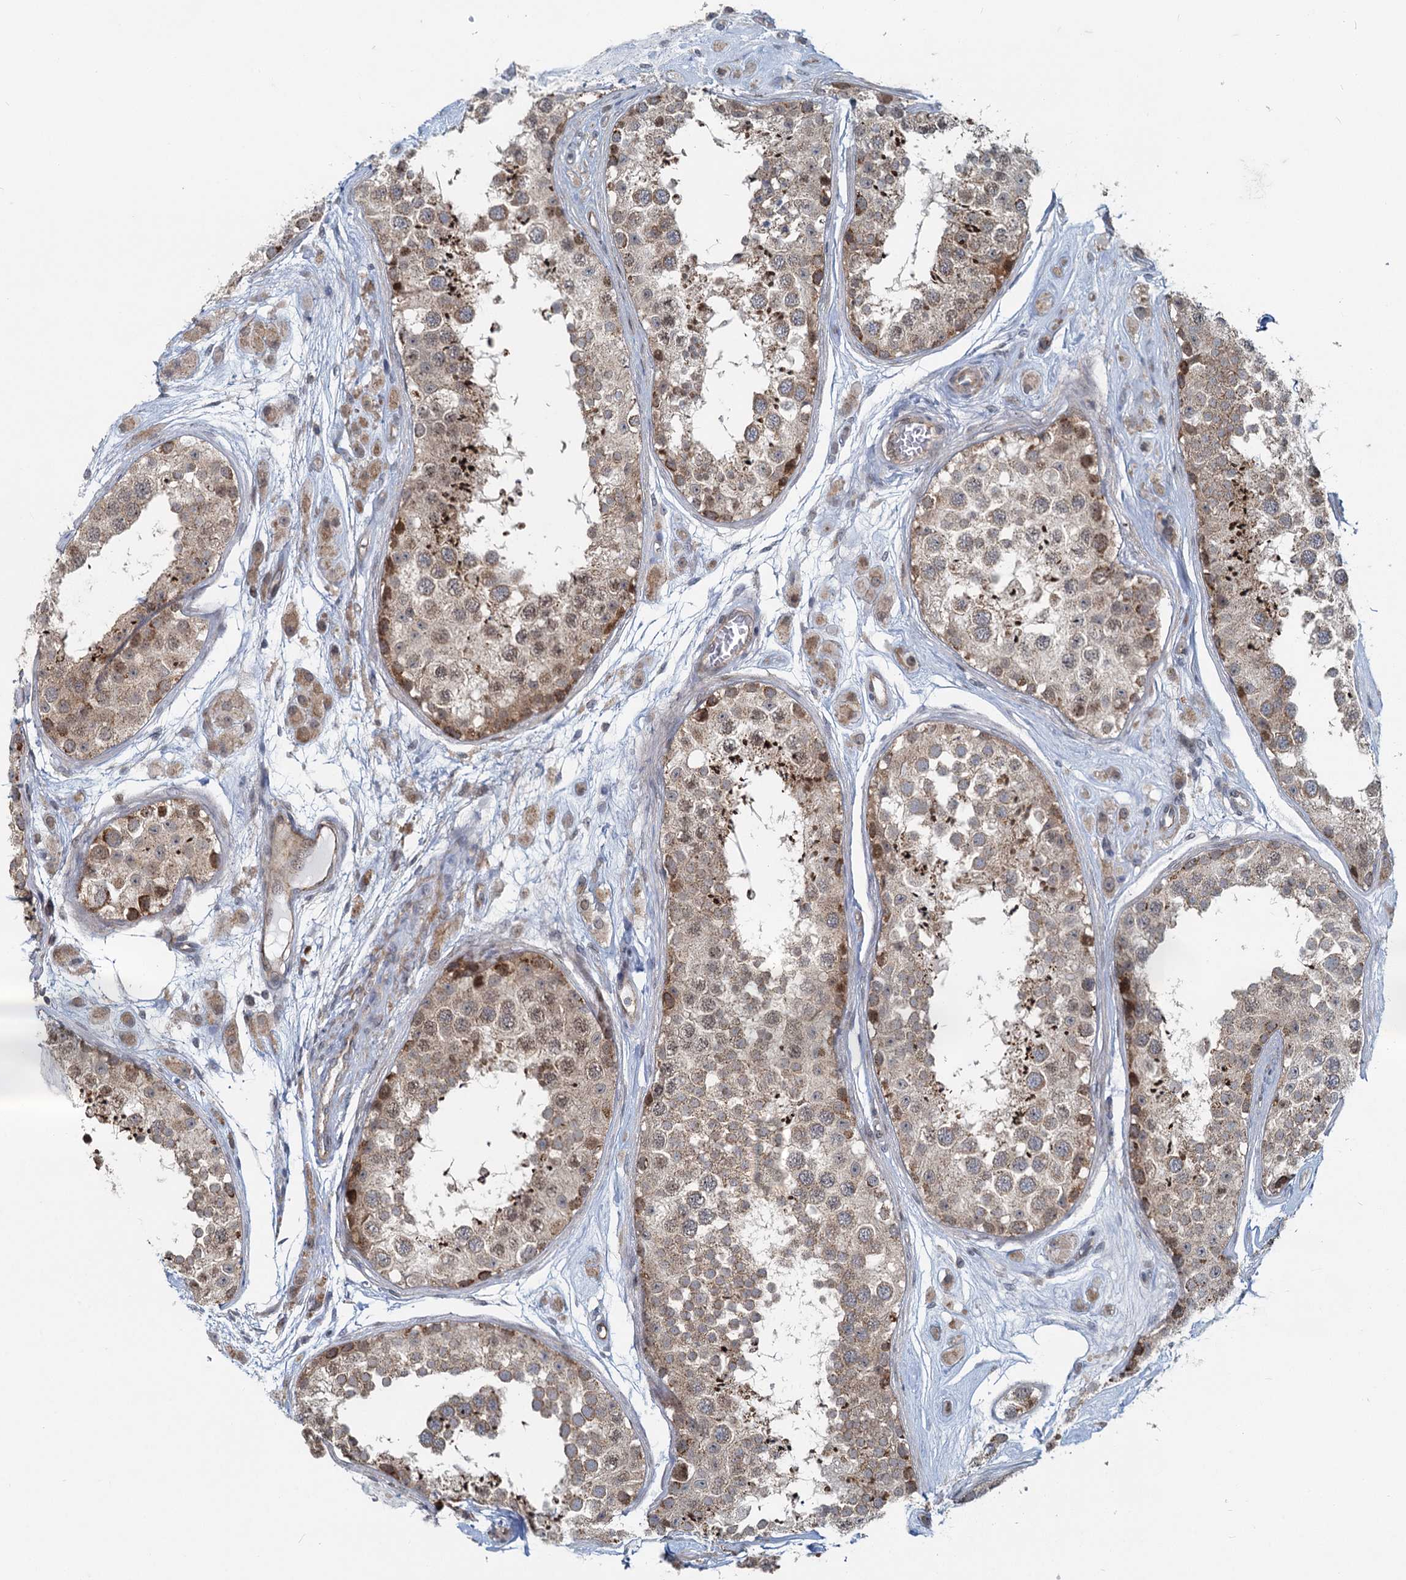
{"staining": {"intensity": "moderate", "quantity": ">75%", "location": "cytoplasmic/membranous,nuclear"}, "tissue": "testis", "cell_type": "Cells in seminiferous ducts", "image_type": "normal", "snomed": [{"axis": "morphology", "description": "Normal tissue, NOS"}, {"axis": "topography", "description": "Testis"}], "caption": "This image exhibits unremarkable testis stained with immunohistochemistry (IHC) to label a protein in brown. The cytoplasmic/membranous,nuclear of cells in seminiferous ducts show moderate positivity for the protein. Nuclei are counter-stained blue.", "gene": "ADCY2", "patient": {"sex": "male", "age": 25}}